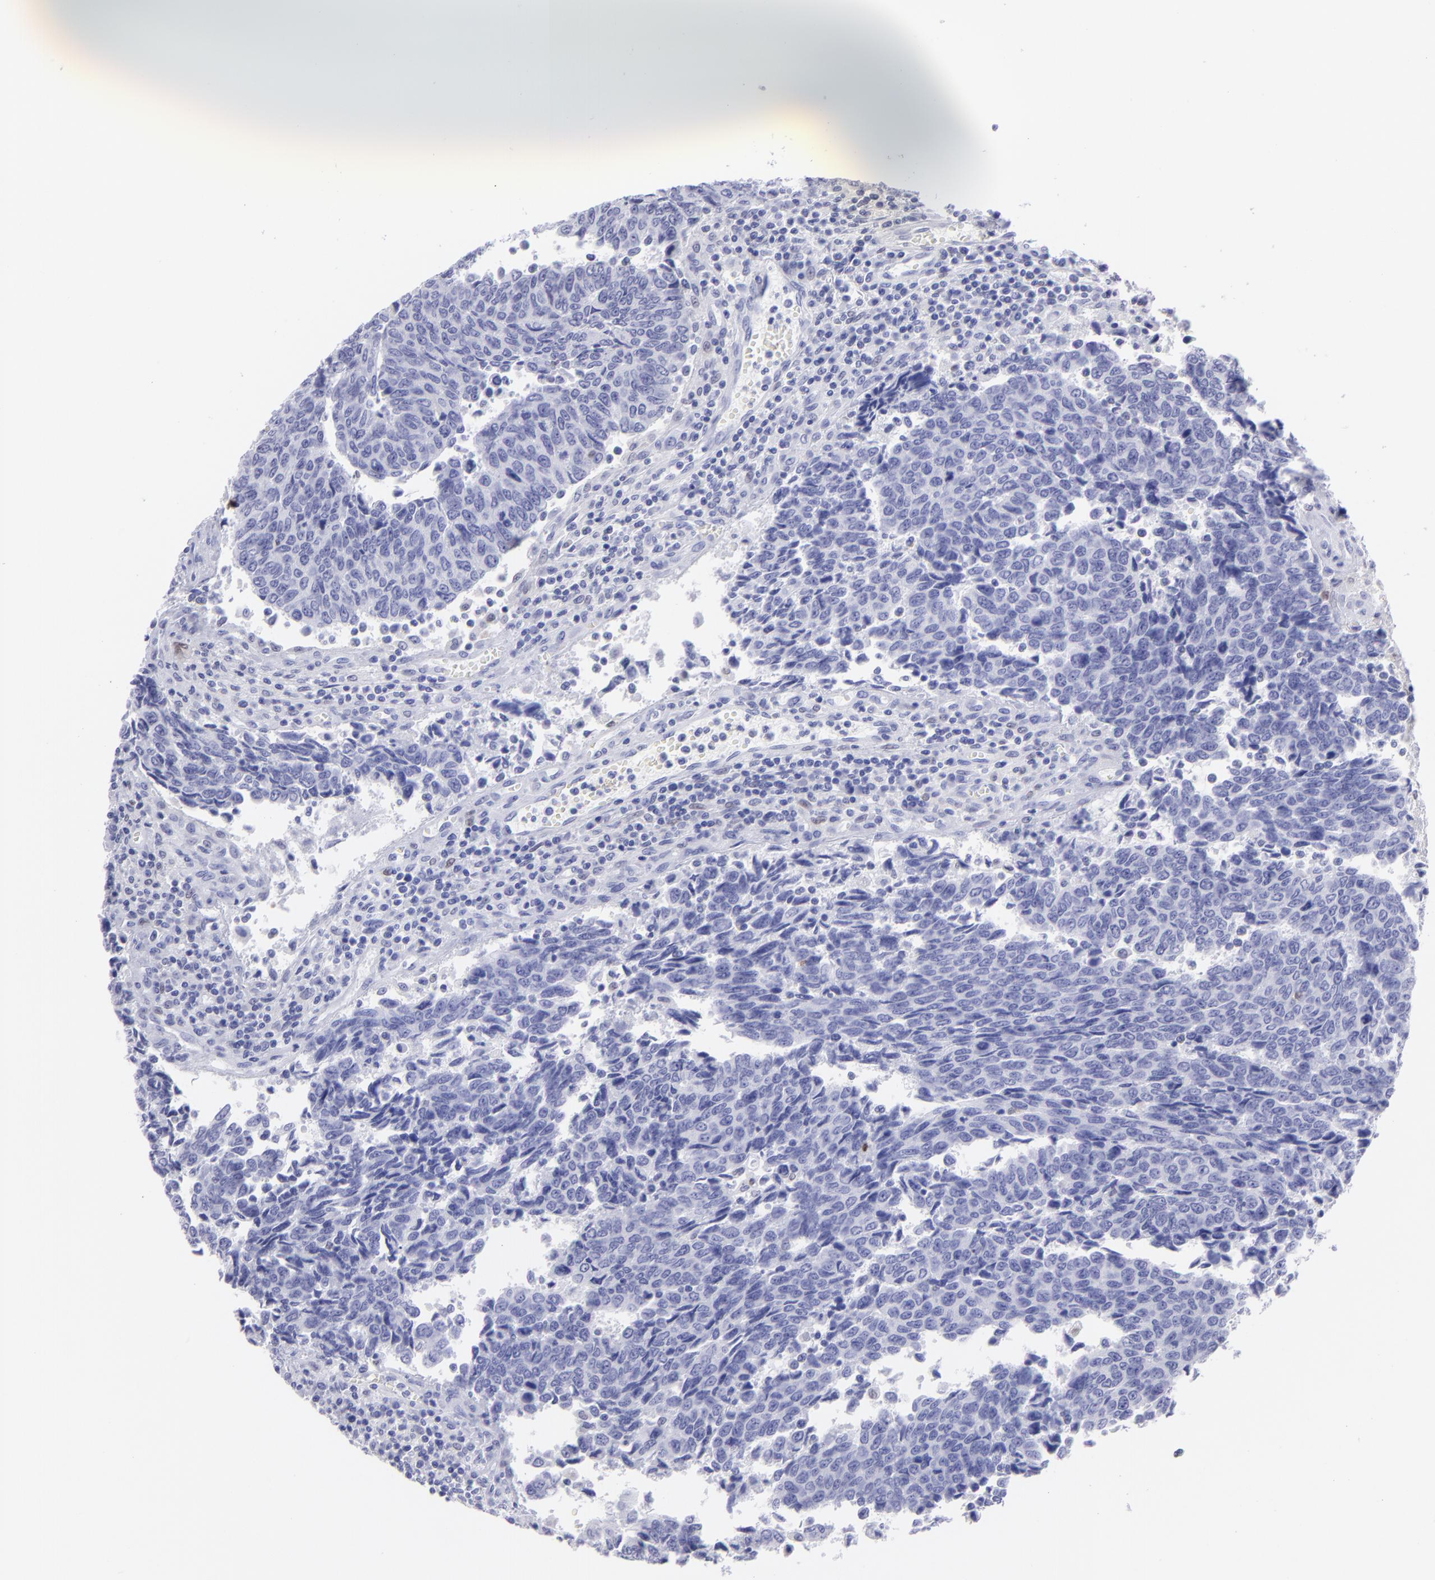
{"staining": {"intensity": "negative", "quantity": "none", "location": "none"}, "tissue": "urothelial cancer", "cell_type": "Tumor cells", "image_type": "cancer", "snomed": [{"axis": "morphology", "description": "Urothelial carcinoma, High grade"}, {"axis": "topography", "description": "Urinary bladder"}], "caption": "A photomicrograph of human urothelial cancer is negative for staining in tumor cells.", "gene": "MITF", "patient": {"sex": "male", "age": 86}}